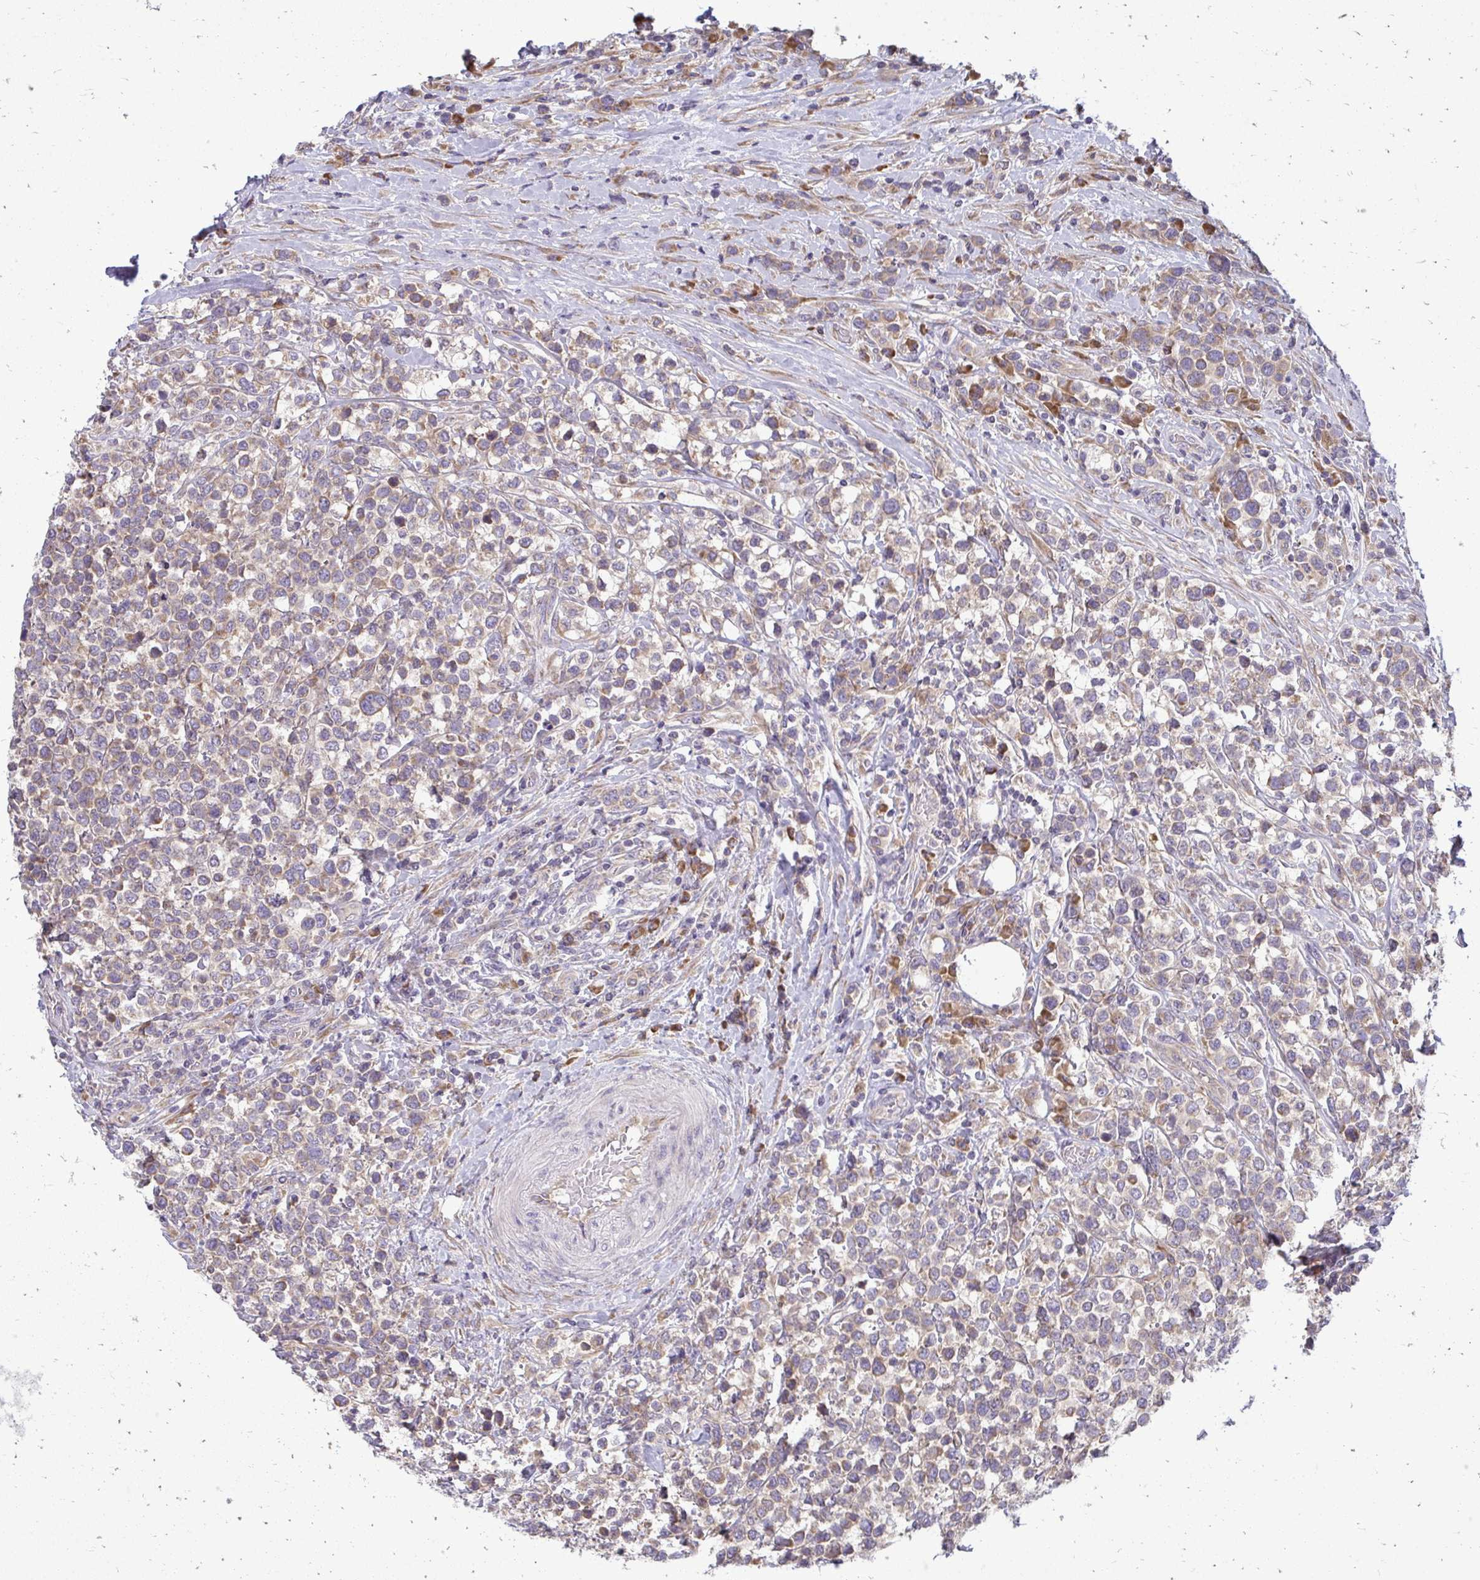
{"staining": {"intensity": "moderate", "quantity": ">75%", "location": "cytoplasmic/membranous"}, "tissue": "lymphoma", "cell_type": "Tumor cells", "image_type": "cancer", "snomed": [{"axis": "morphology", "description": "Malignant lymphoma, non-Hodgkin's type, High grade"}, {"axis": "topography", "description": "Soft tissue"}], "caption": "High-grade malignant lymphoma, non-Hodgkin's type stained for a protein demonstrates moderate cytoplasmic/membranous positivity in tumor cells.", "gene": "RPLP2", "patient": {"sex": "female", "age": 56}}